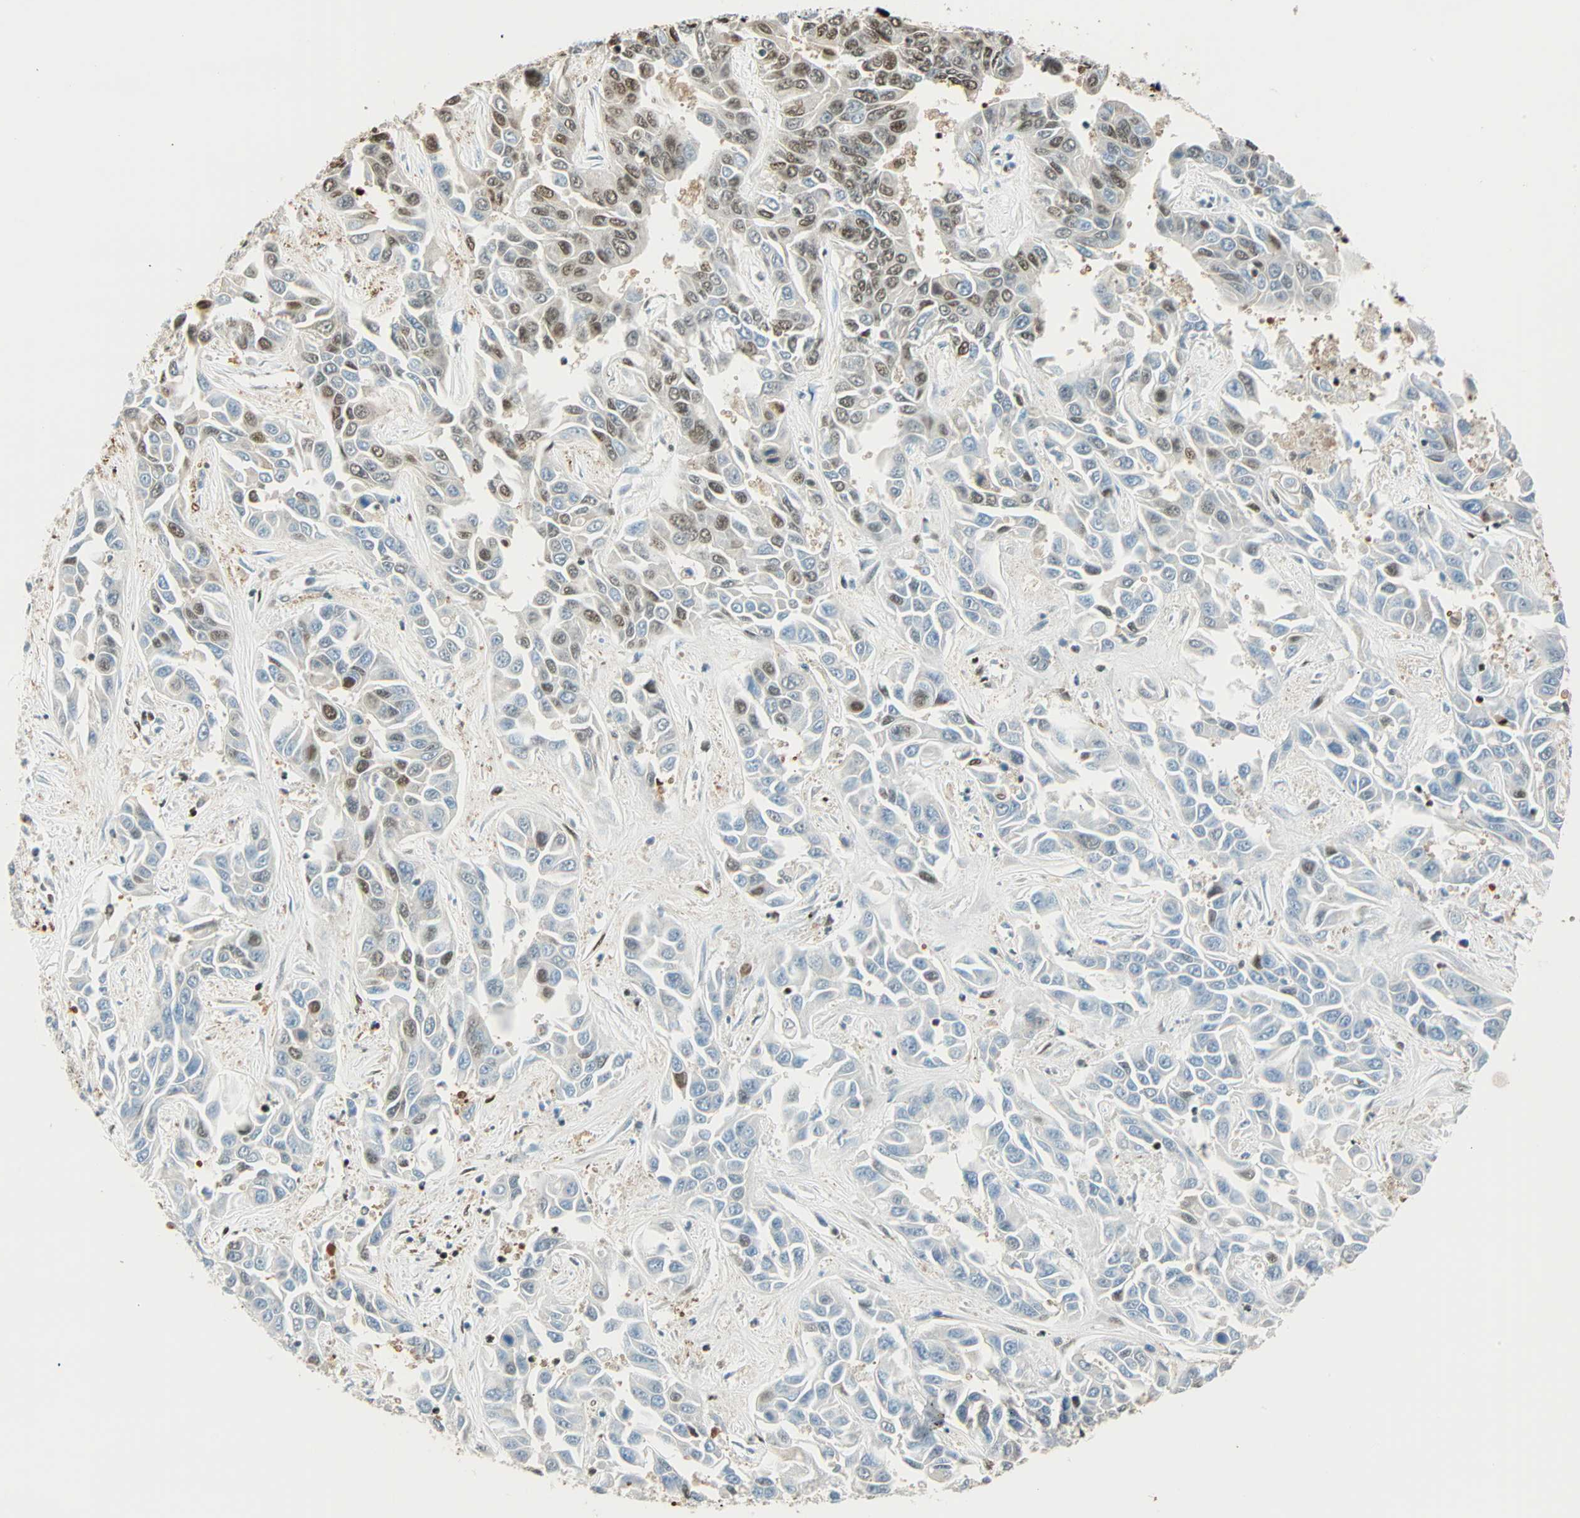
{"staining": {"intensity": "moderate", "quantity": "<25%", "location": "cytoplasmic/membranous,nuclear"}, "tissue": "liver cancer", "cell_type": "Tumor cells", "image_type": "cancer", "snomed": [{"axis": "morphology", "description": "Cholangiocarcinoma"}, {"axis": "topography", "description": "Liver"}], "caption": "Liver cancer tissue demonstrates moderate cytoplasmic/membranous and nuclear expression in about <25% of tumor cells", "gene": "FANCG", "patient": {"sex": "female", "age": 52}}